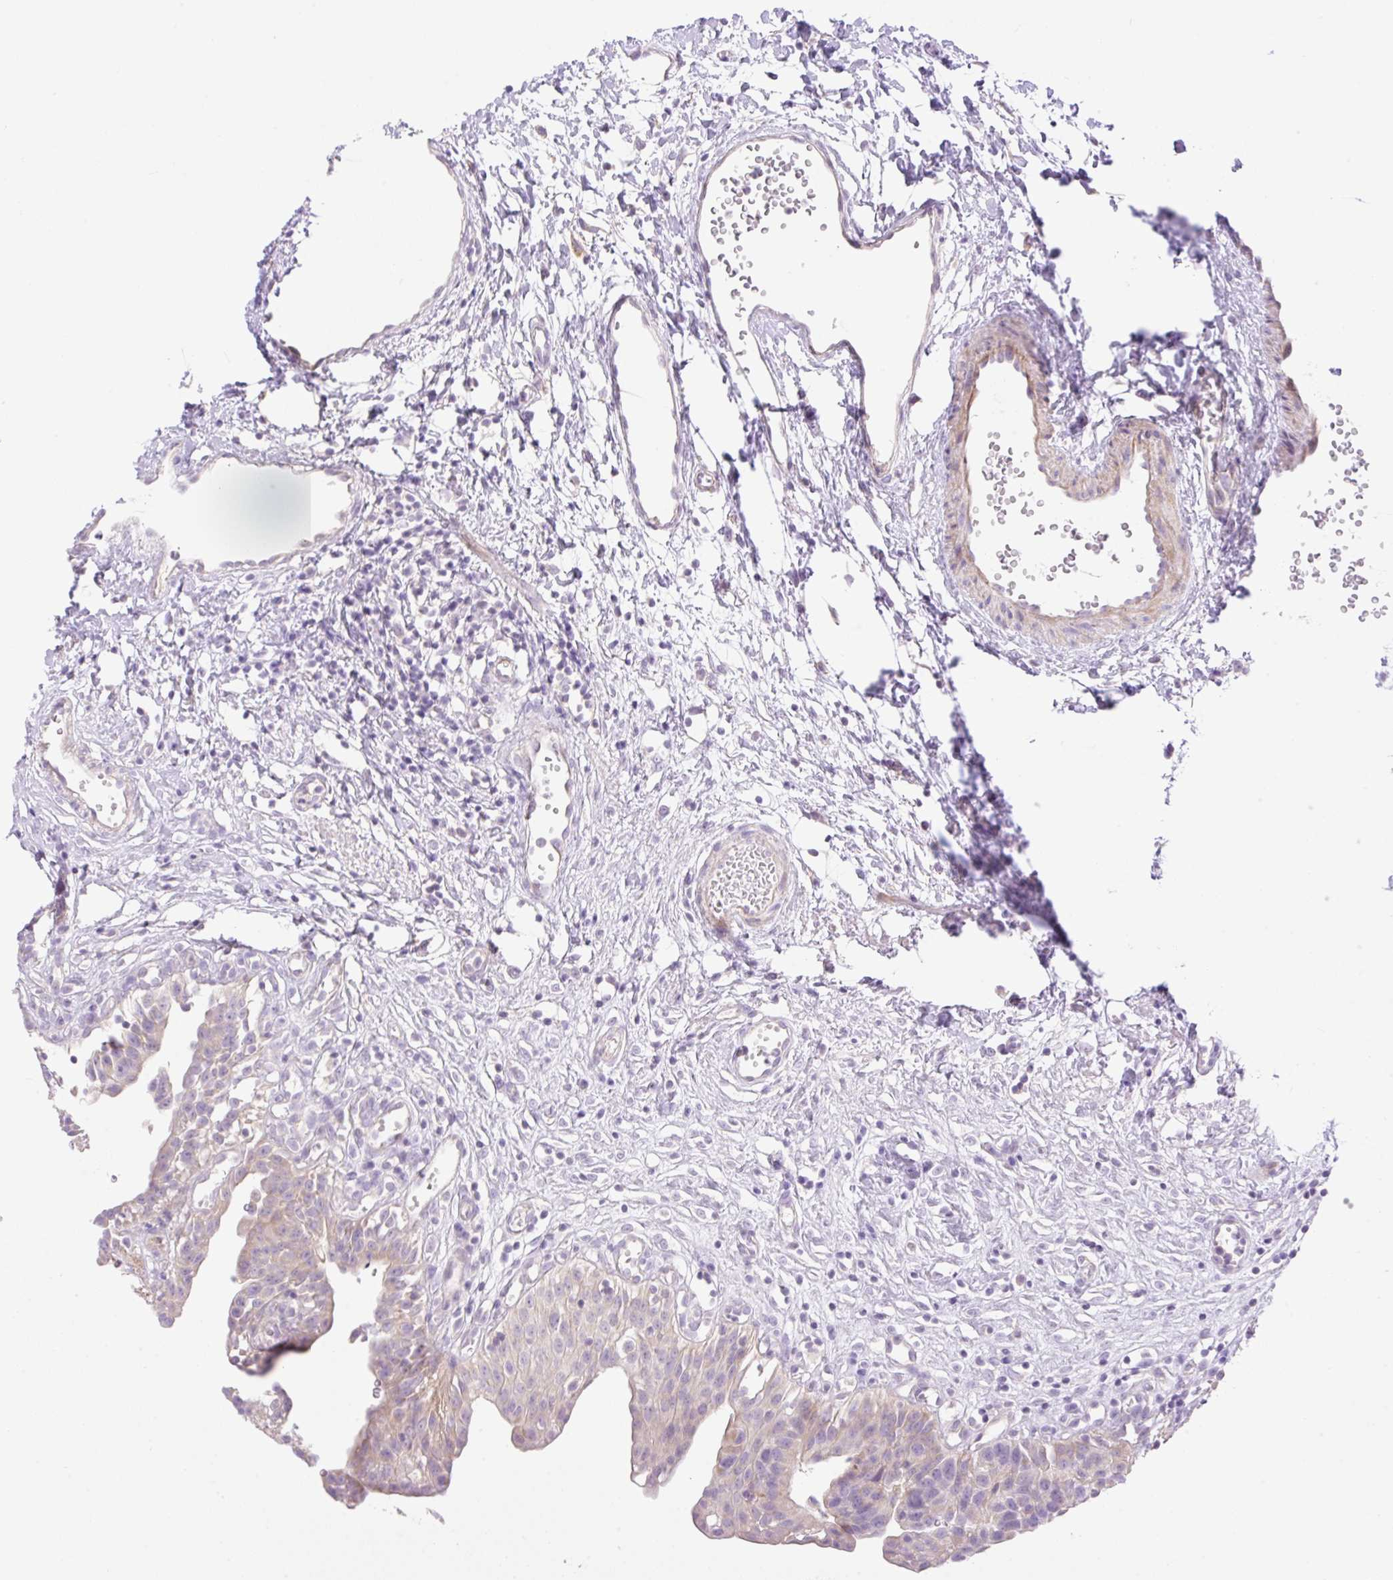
{"staining": {"intensity": "moderate", "quantity": "<25%", "location": "cytoplasmic/membranous"}, "tissue": "urinary bladder", "cell_type": "Urothelial cells", "image_type": "normal", "snomed": [{"axis": "morphology", "description": "Normal tissue, NOS"}, {"axis": "topography", "description": "Urinary bladder"}], "caption": "Moderate cytoplasmic/membranous expression is seen in approximately <25% of urothelial cells in normal urinary bladder. (DAB IHC with brightfield microscopy, high magnification).", "gene": "VPS25", "patient": {"sex": "male", "age": 51}}